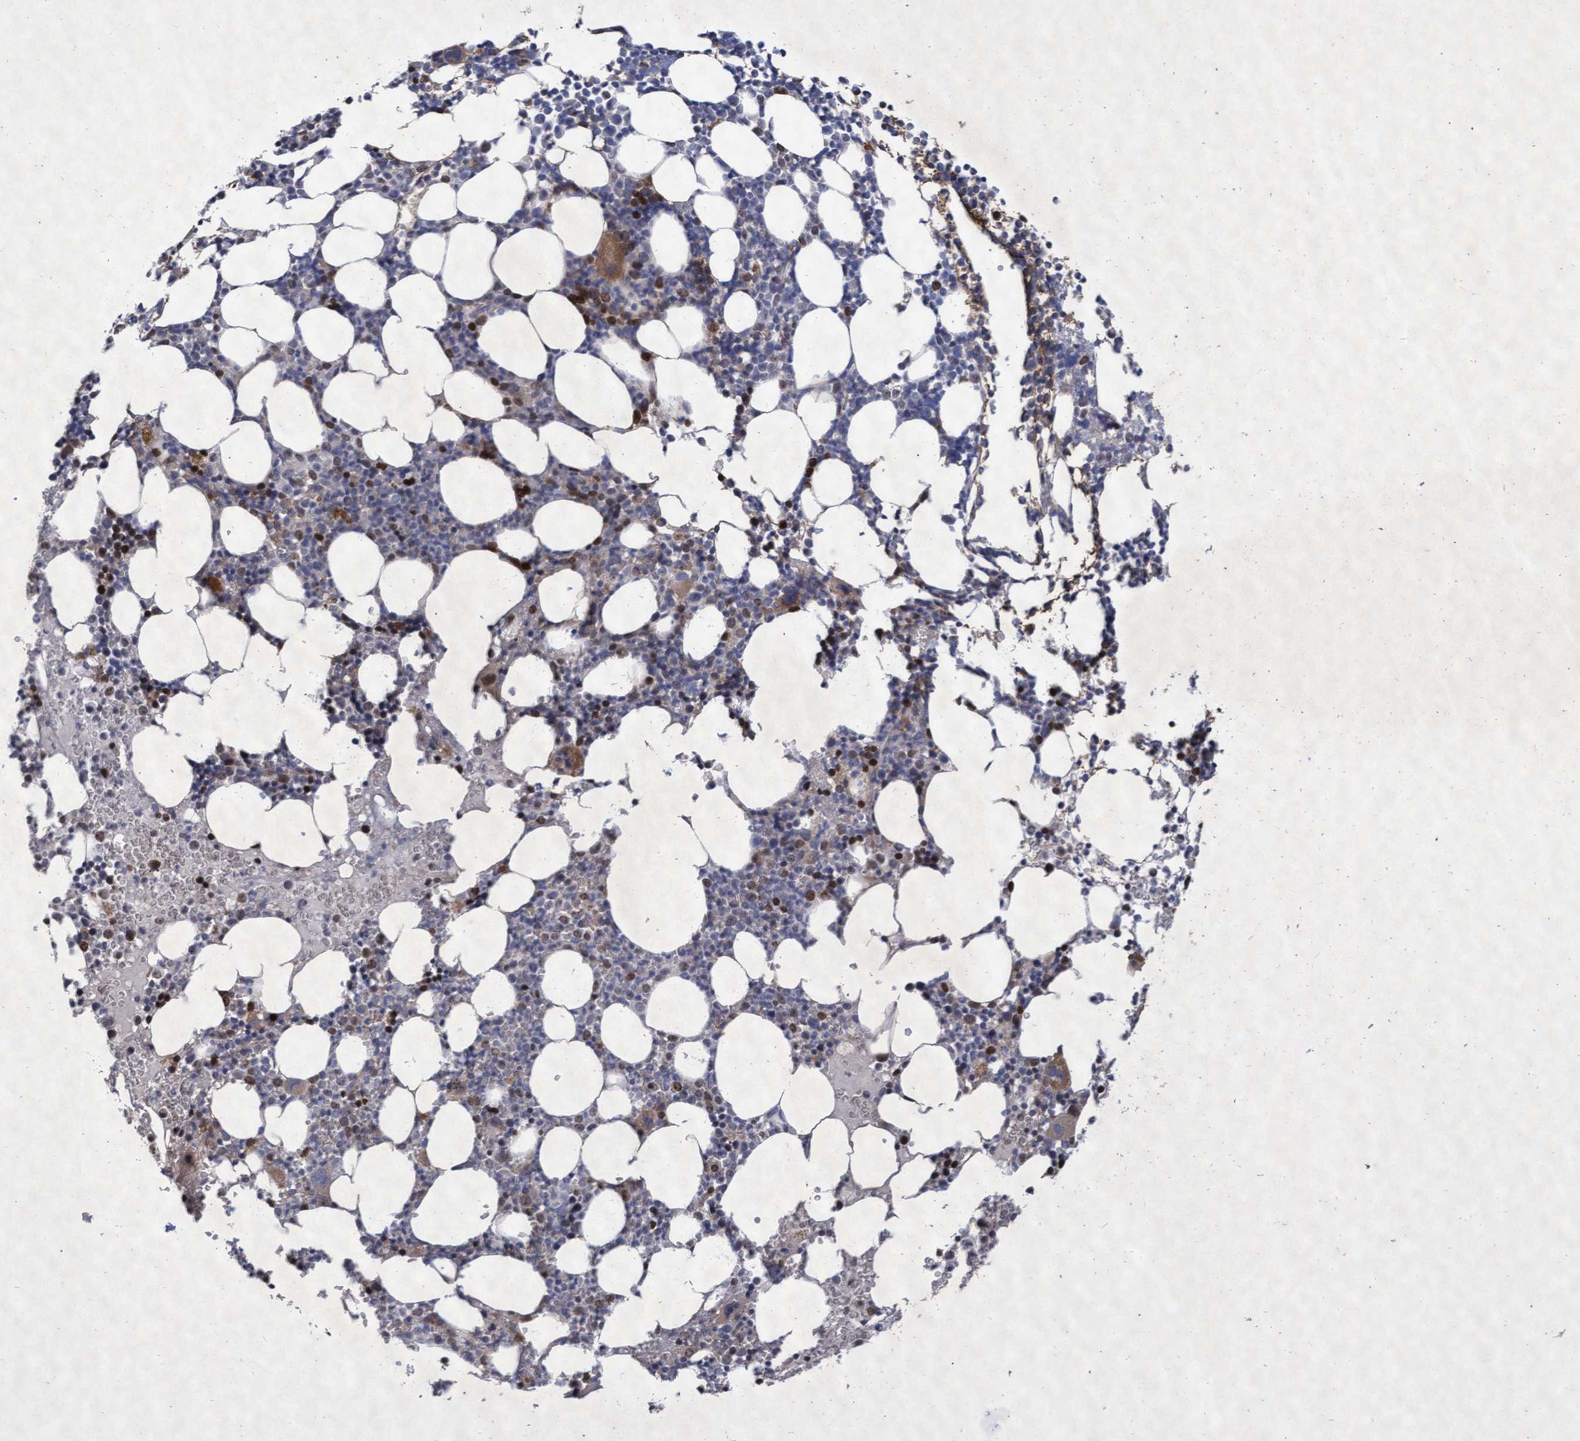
{"staining": {"intensity": "strong", "quantity": "<25%", "location": "cytoplasmic/membranous,nuclear"}, "tissue": "bone marrow", "cell_type": "Hematopoietic cells", "image_type": "normal", "snomed": [{"axis": "morphology", "description": "Normal tissue, NOS"}, {"axis": "morphology", "description": "Inflammation, NOS"}, {"axis": "topography", "description": "Bone marrow"}], "caption": "Protein analysis of unremarkable bone marrow shows strong cytoplasmic/membranous,nuclear staining in approximately <25% of hematopoietic cells.", "gene": "ABCF2", "patient": {"sex": "female", "age": 67}}